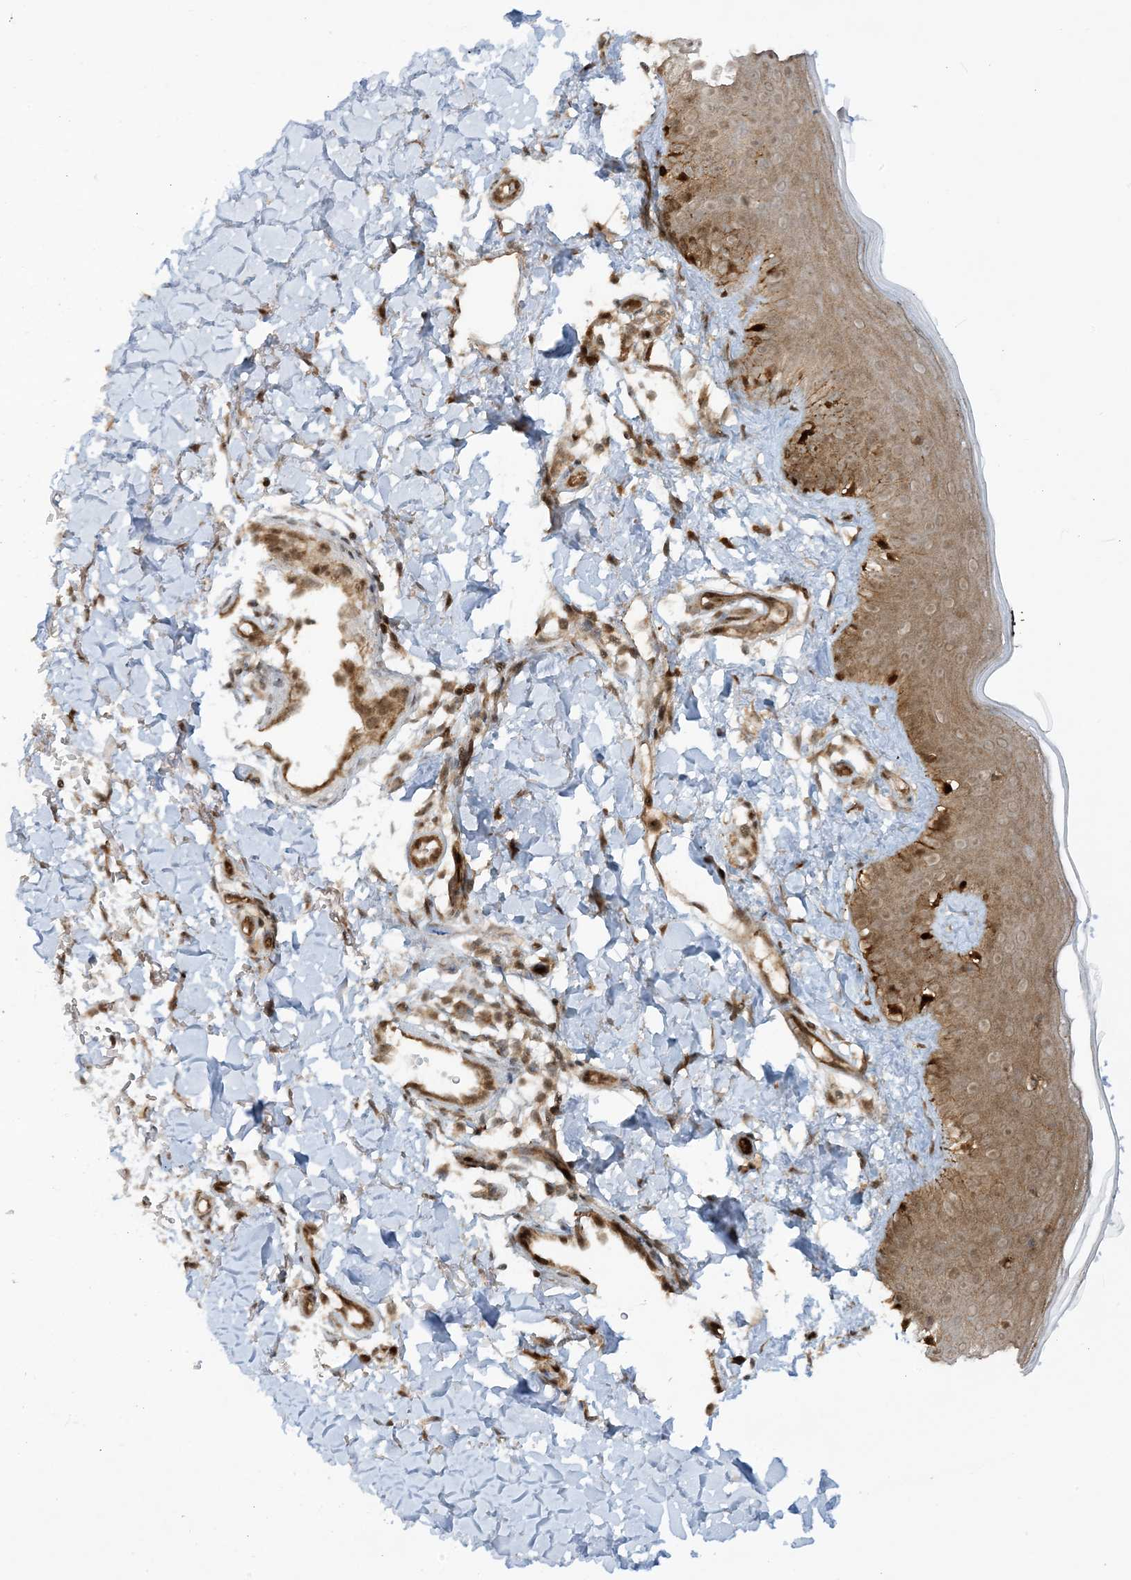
{"staining": {"intensity": "strong", "quantity": ">75%", "location": "cytoplasmic/membranous"}, "tissue": "skin", "cell_type": "Fibroblasts", "image_type": "normal", "snomed": [{"axis": "morphology", "description": "Normal tissue, NOS"}, {"axis": "topography", "description": "Skin"}], "caption": "Protein positivity by IHC shows strong cytoplasmic/membranous staining in about >75% of fibroblasts in benign skin.", "gene": "CERT1", "patient": {"sex": "male", "age": 52}}